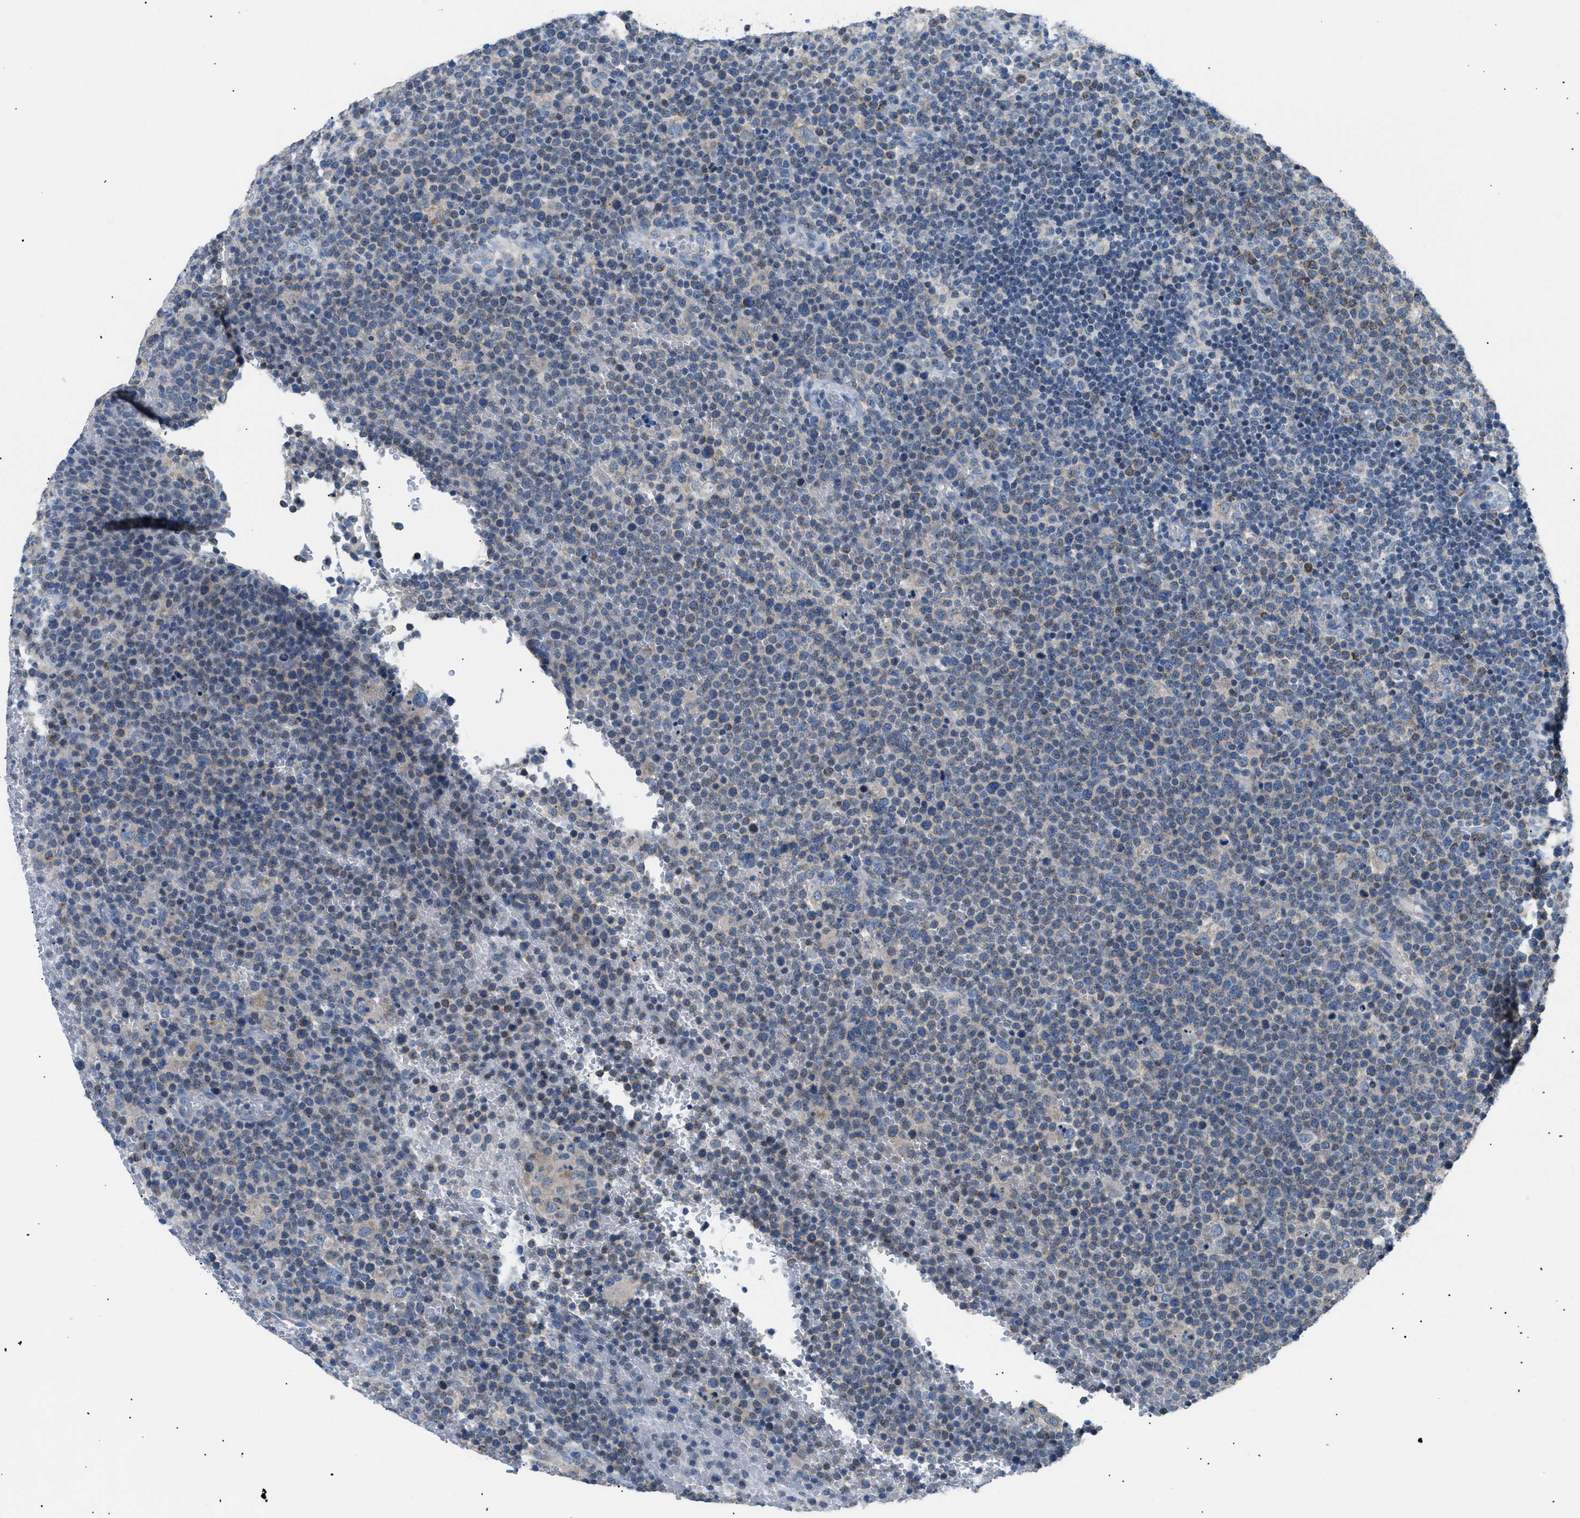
{"staining": {"intensity": "negative", "quantity": "none", "location": "none"}, "tissue": "lymphoma", "cell_type": "Tumor cells", "image_type": "cancer", "snomed": [{"axis": "morphology", "description": "Malignant lymphoma, non-Hodgkin's type, High grade"}, {"axis": "topography", "description": "Lymph node"}], "caption": "Immunohistochemical staining of human lymphoma reveals no significant positivity in tumor cells. Nuclei are stained in blue.", "gene": "ILDR1", "patient": {"sex": "male", "age": 61}}